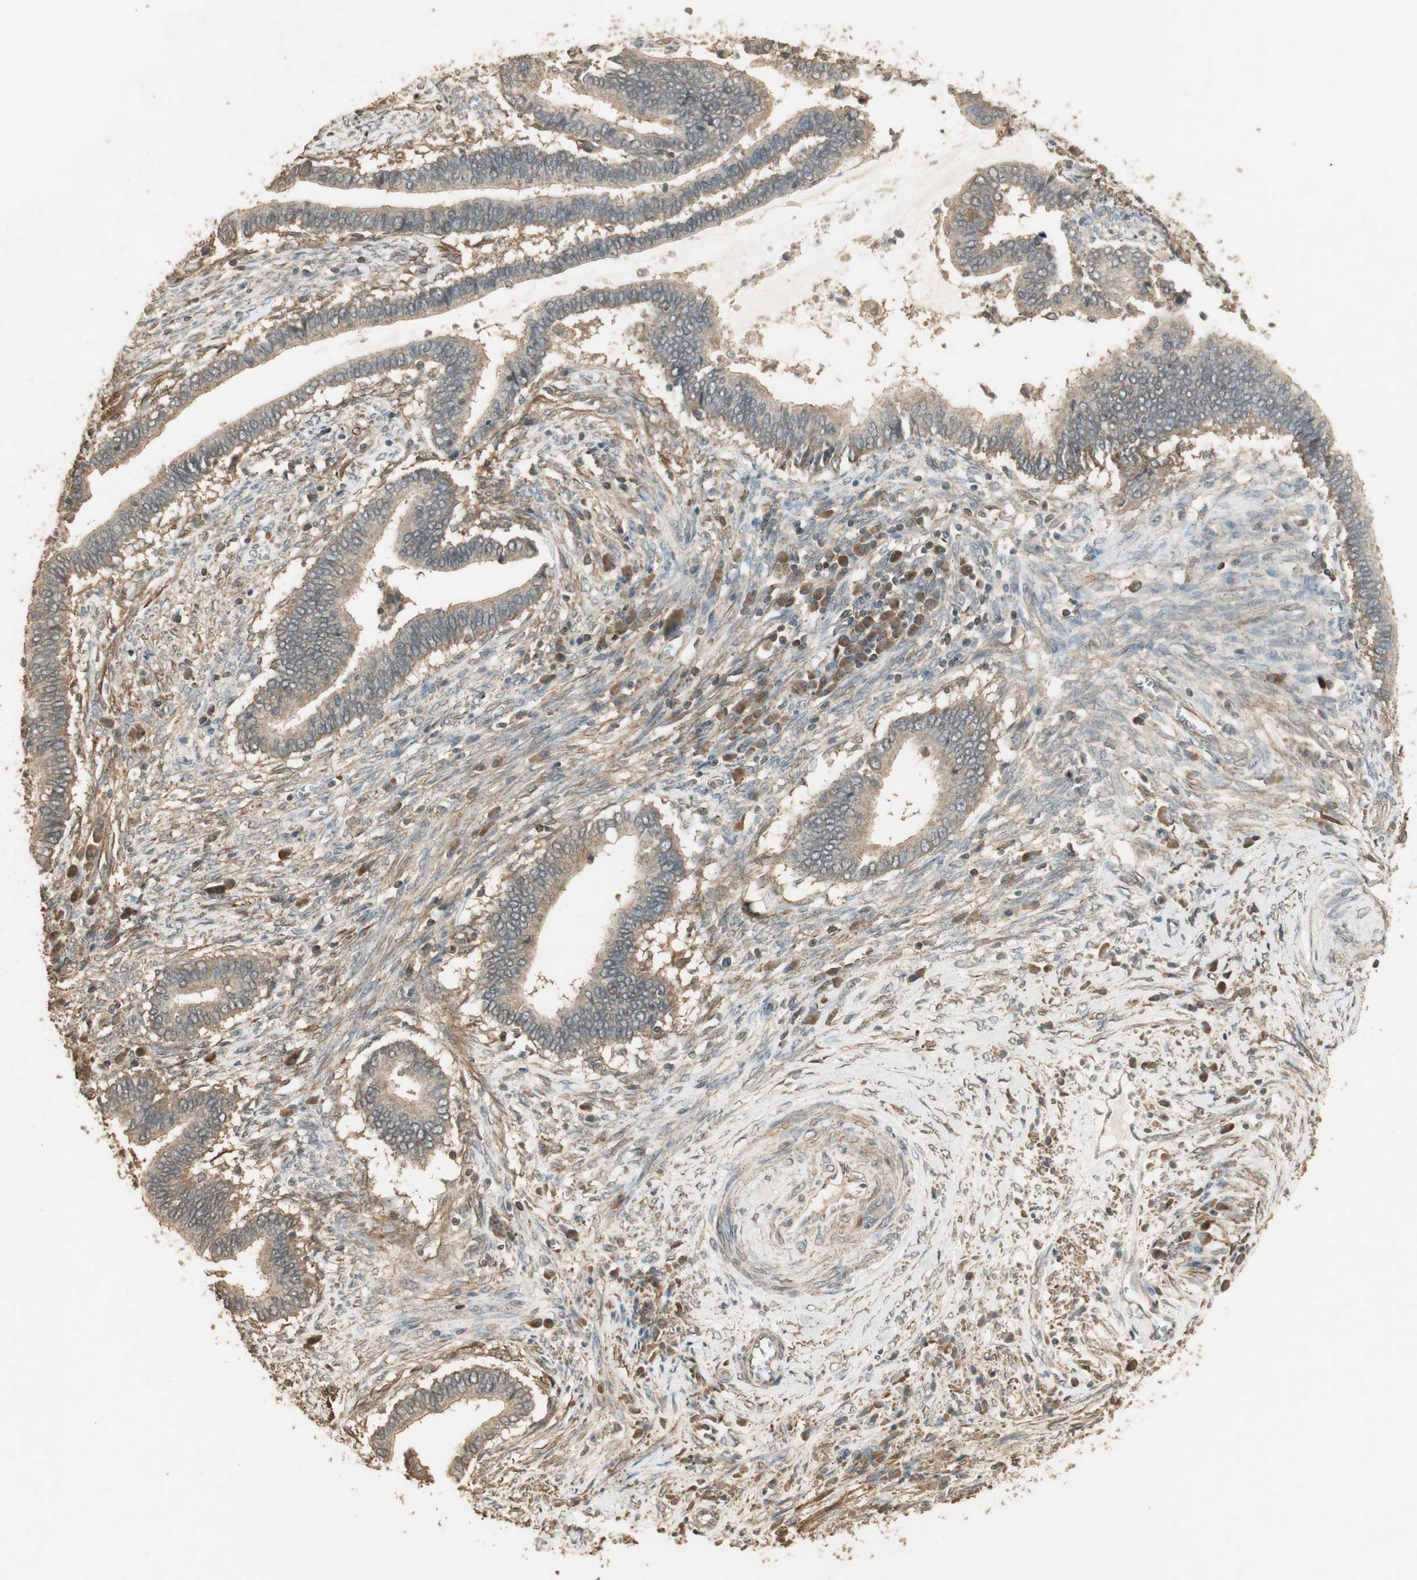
{"staining": {"intensity": "moderate", "quantity": ">75%", "location": "cytoplasmic/membranous"}, "tissue": "cervical cancer", "cell_type": "Tumor cells", "image_type": "cancer", "snomed": [{"axis": "morphology", "description": "Adenocarcinoma, NOS"}, {"axis": "topography", "description": "Cervix"}], "caption": "Cervical adenocarcinoma stained with a brown dye displays moderate cytoplasmic/membranous positive staining in about >75% of tumor cells.", "gene": "USP2", "patient": {"sex": "female", "age": 44}}